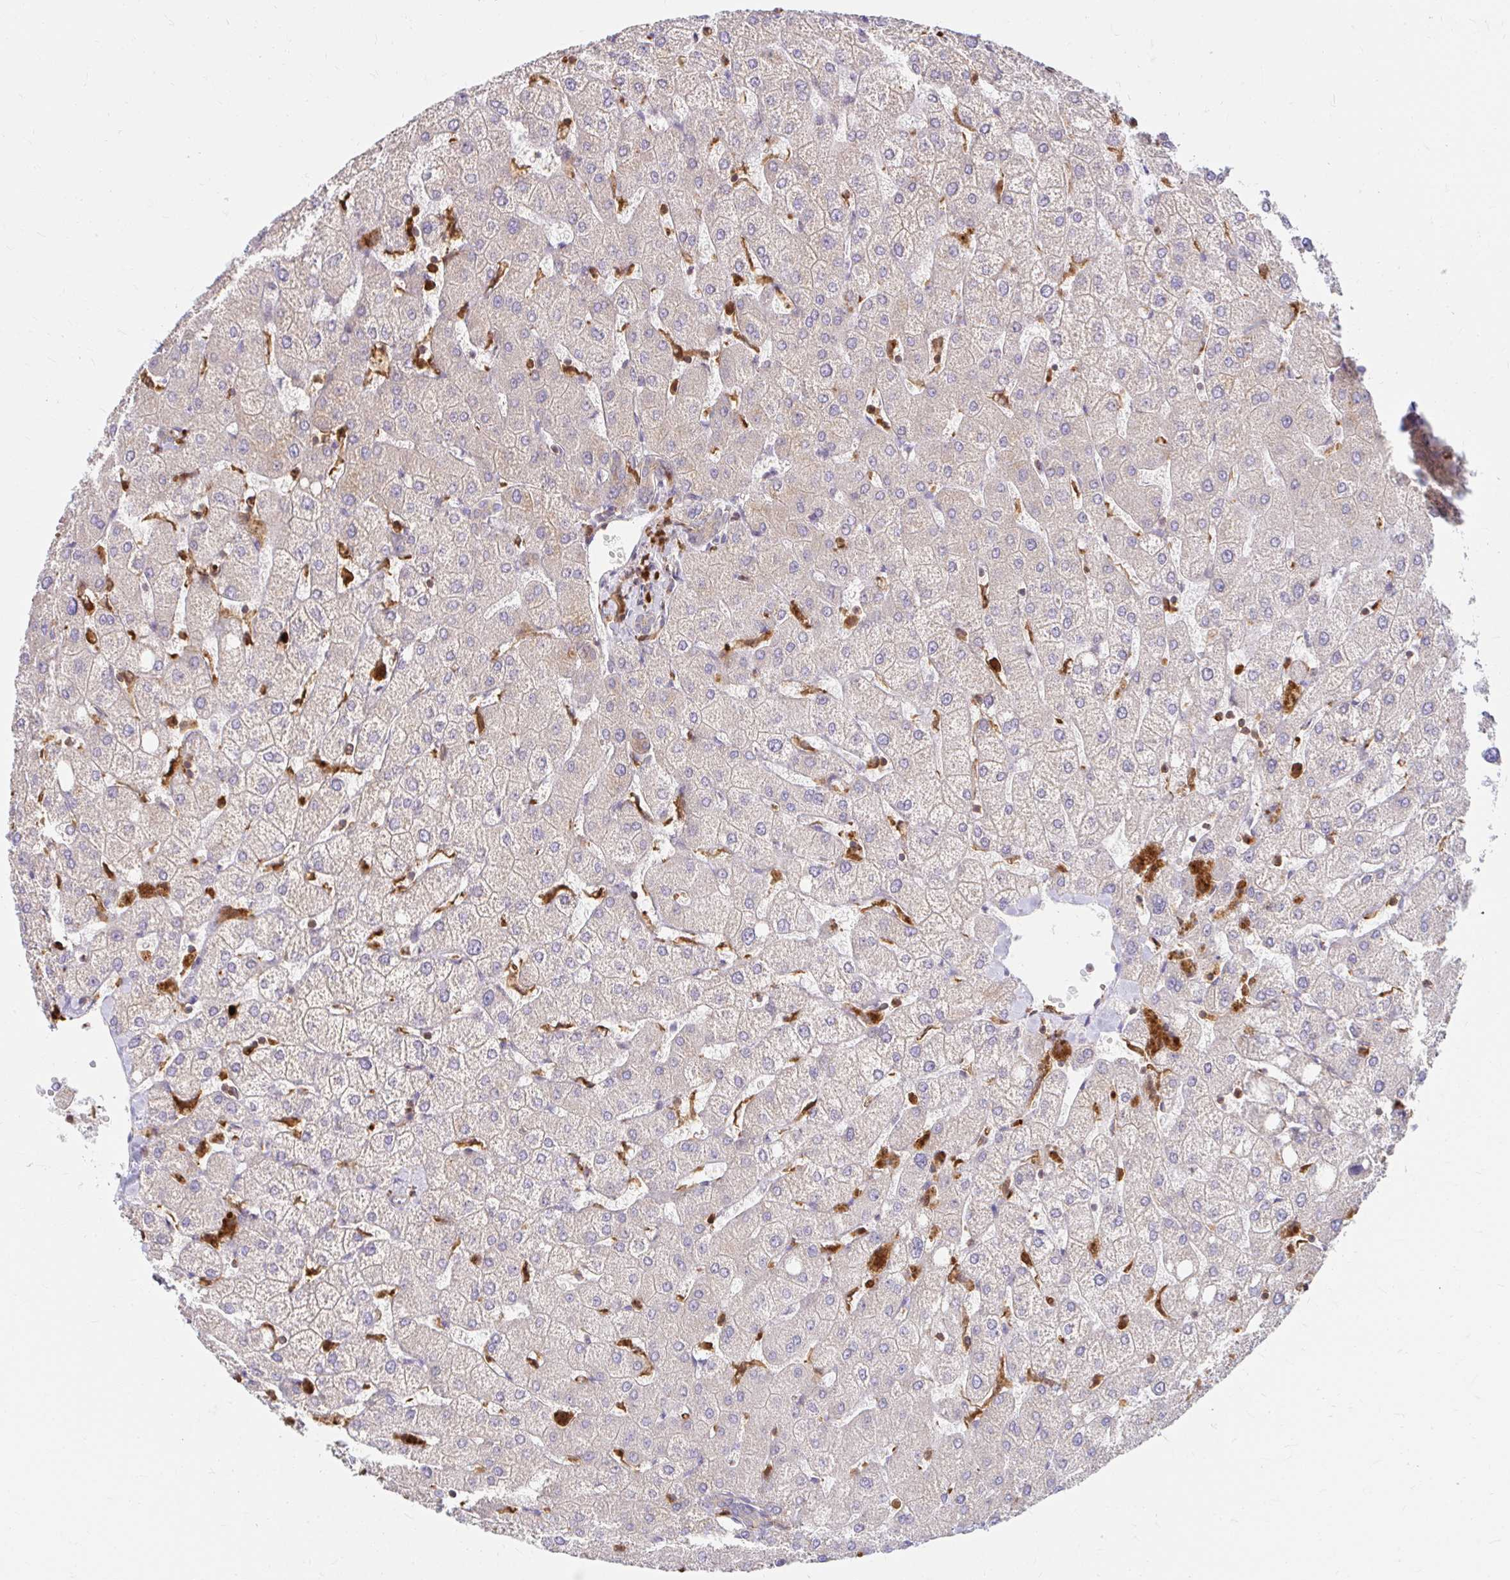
{"staining": {"intensity": "negative", "quantity": "none", "location": "none"}, "tissue": "liver", "cell_type": "Cholangiocytes", "image_type": "normal", "snomed": [{"axis": "morphology", "description": "Normal tissue, NOS"}, {"axis": "topography", "description": "Liver"}], "caption": "Immunohistochemical staining of normal liver demonstrates no significant positivity in cholangiocytes. (DAB immunohistochemistry, high magnification).", "gene": "PYCARD", "patient": {"sex": "female", "age": 54}}